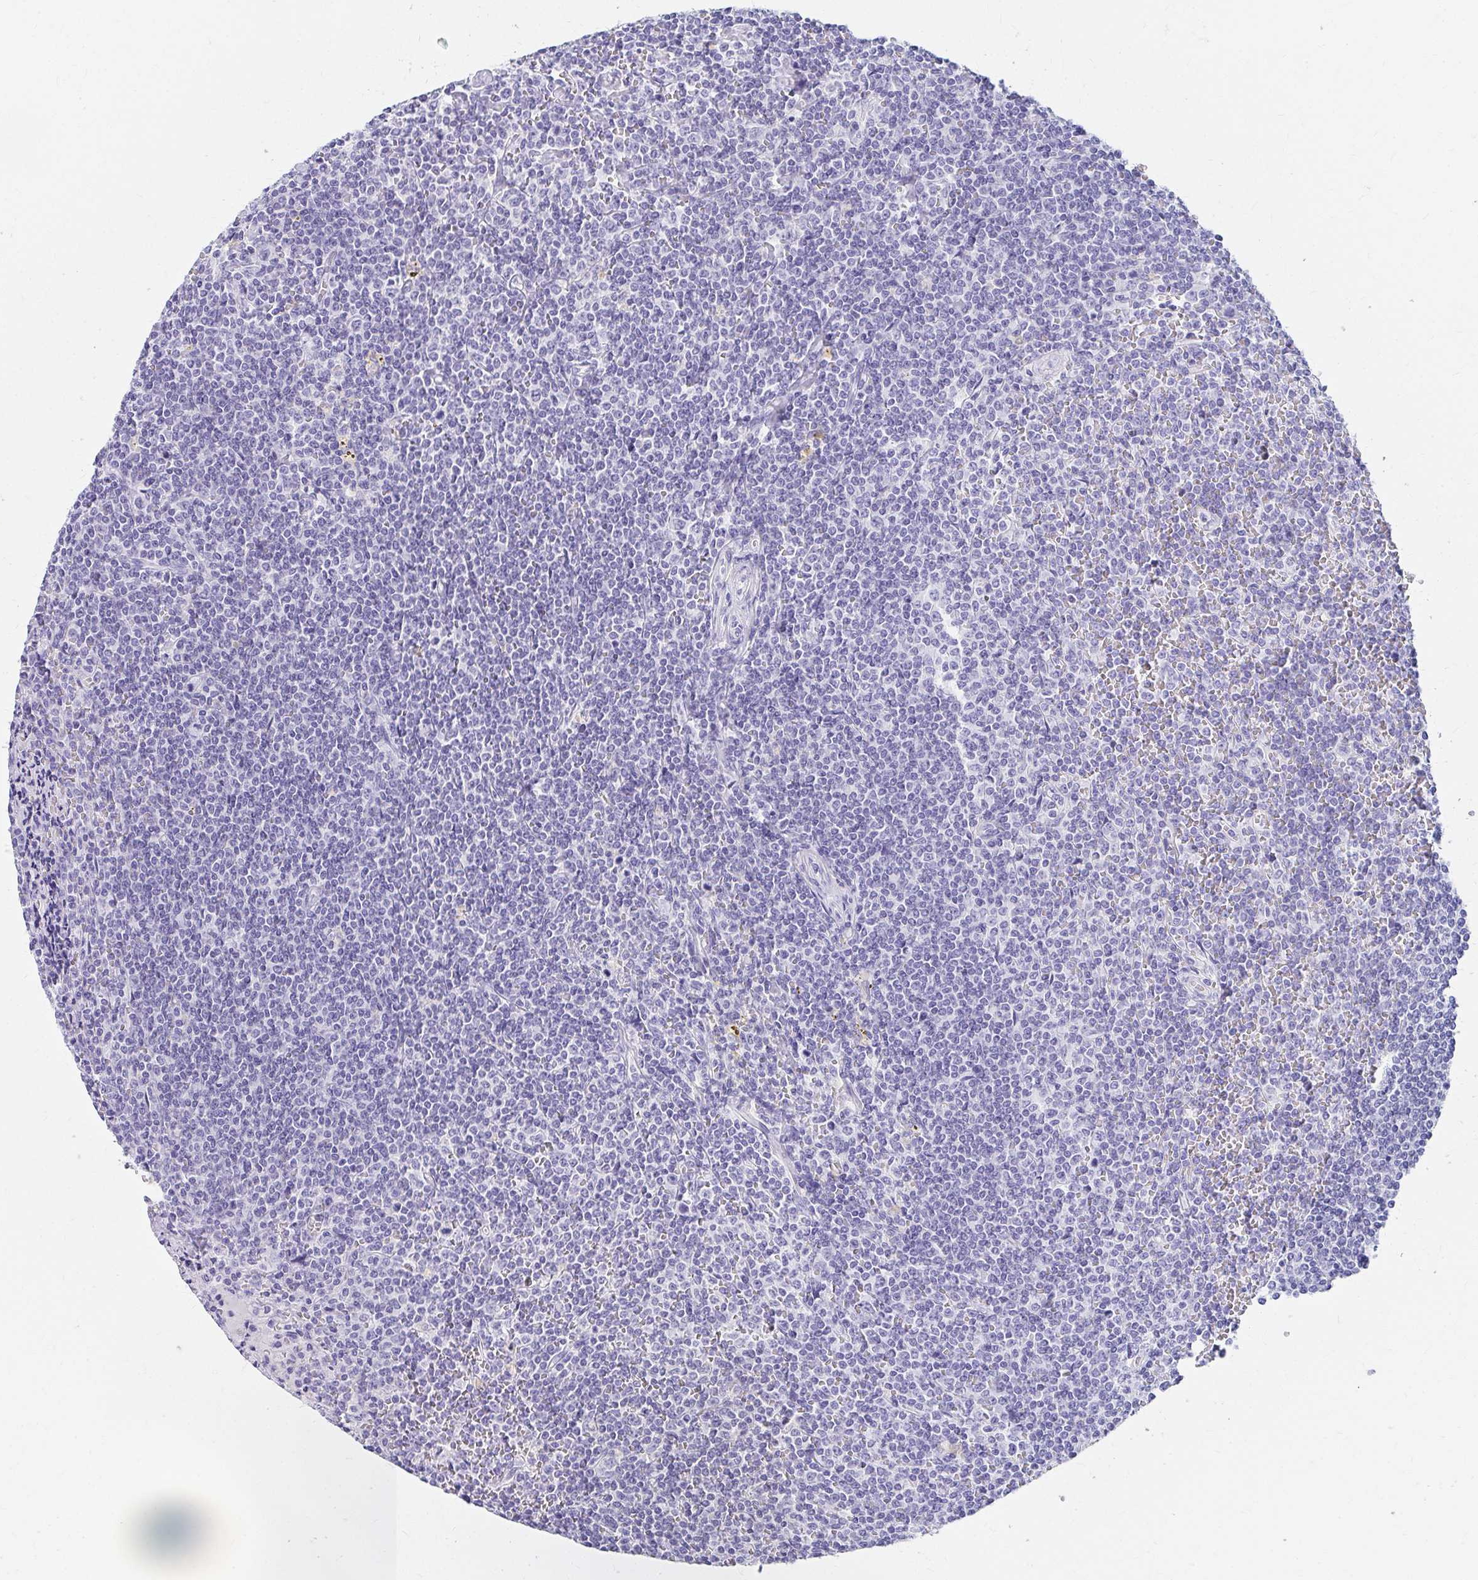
{"staining": {"intensity": "negative", "quantity": "none", "location": "none"}, "tissue": "lymphoma", "cell_type": "Tumor cells", "image_type": "cancer", "snomed": [{"axis": "morphology", "description": "Malignant lymphoma, non-Hodgkin's type, Low grade"}, {"axis": "topography", "description": "Spleen"}], "caption": "A high-resolution histopathology image shows immunohistochemistry (IHC) staining of low-grade malignant lymphoma, non-Hodgkin's type, which reveals no significant positivity in tumor cells.", "gene": "DPEP3", "patient": {"sex": "female", "age": 19}}